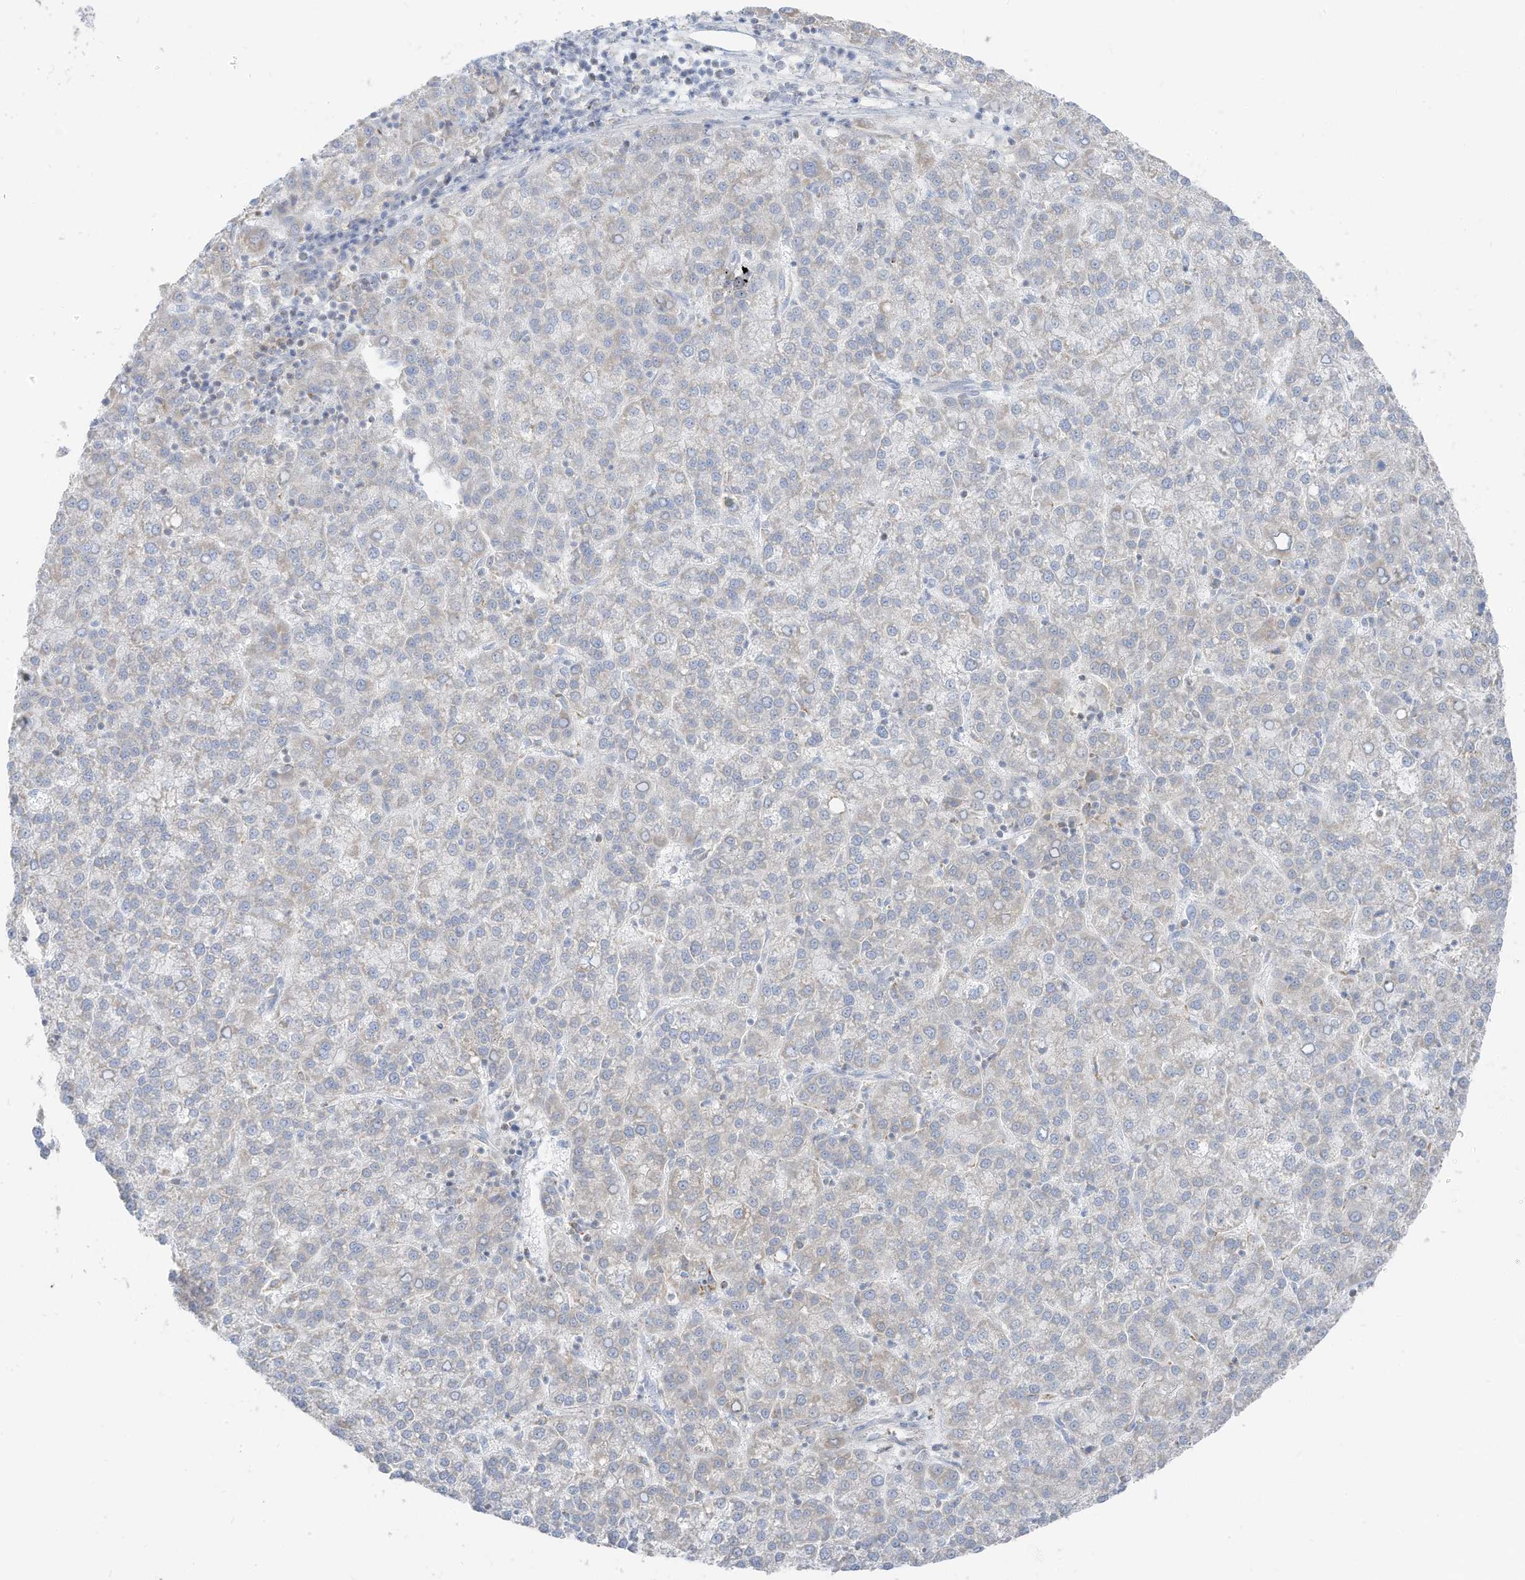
{"staining": {"intensity": "negative", "quantity": "none", "location": "none"}, "tissue": "liver cancer", "cell_type": "Tumor cells", "image_type": "cancer", "snomed": [{"axis": "morphology", "description": "Carcinoma, Hepatocellular, NOS"}, {"axis": "topography", "description": "Liver"}], "caption": "DAB immunohistochemical staining of human hepatocellular carcinoma (liver) displays no significant expression in tumor cells.", "gene": "ETHE1", "patient": {"sex": "female", "age": 58}}